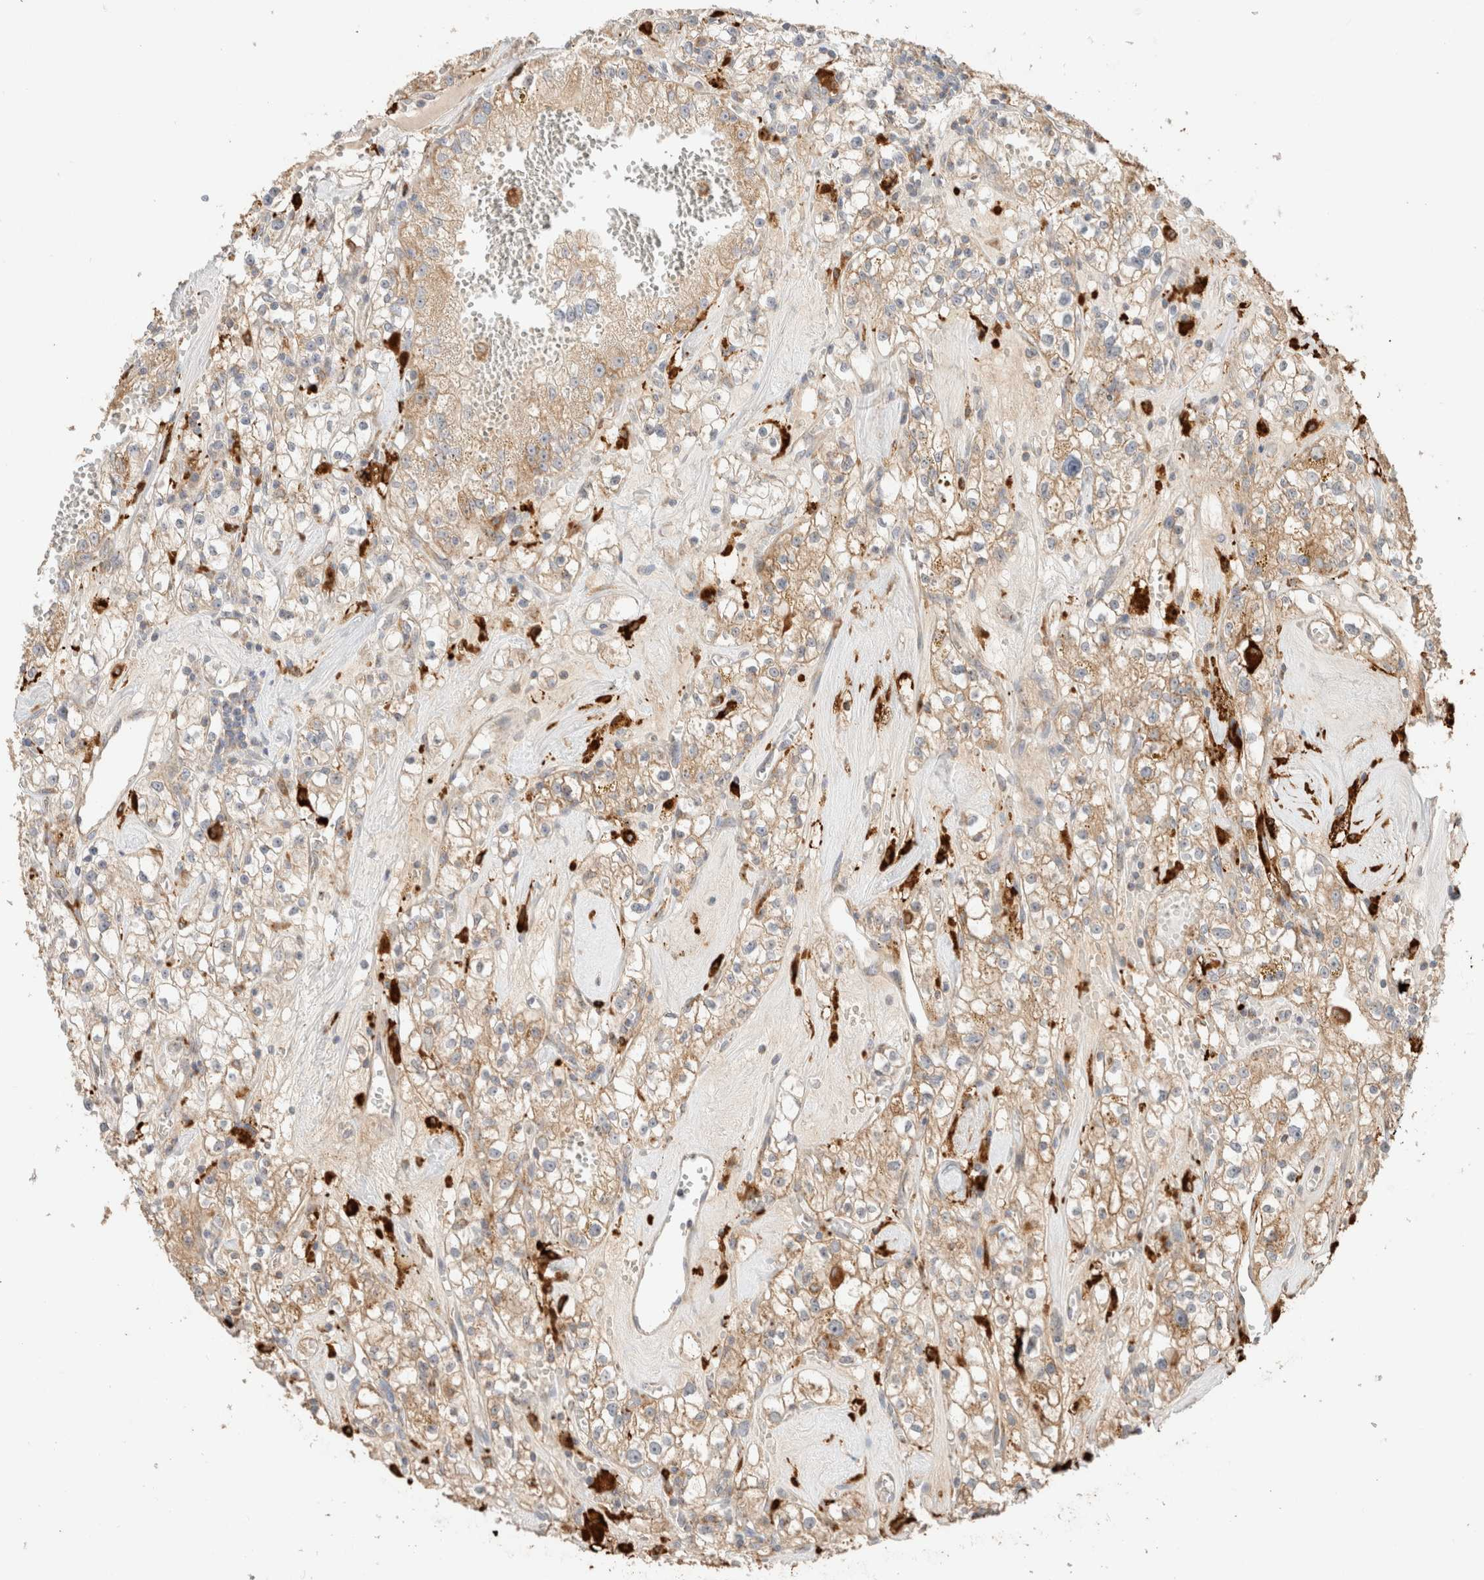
{"staining": {"intensity": "strong", "quantity": "25%-75%", "location": "cytoplasmic/membranous"}, "tissue": "renal cancer", "cell_type": "Tumor cells", "image_type": "cancer", "snomed": [{"axis": "morphology", "description": "Adenocarcinoma, NOS"}, {"axis": "topography", "description": "Kidney"}], "caption": "Tumor cells demonstrate high levels of strong cytoplasmic/membranous positivity in approximately 25%-75% of cells in human renal adenocarcinoma.", "gene": "MRM3", "patient": {"sex": "male", "age": 56}}